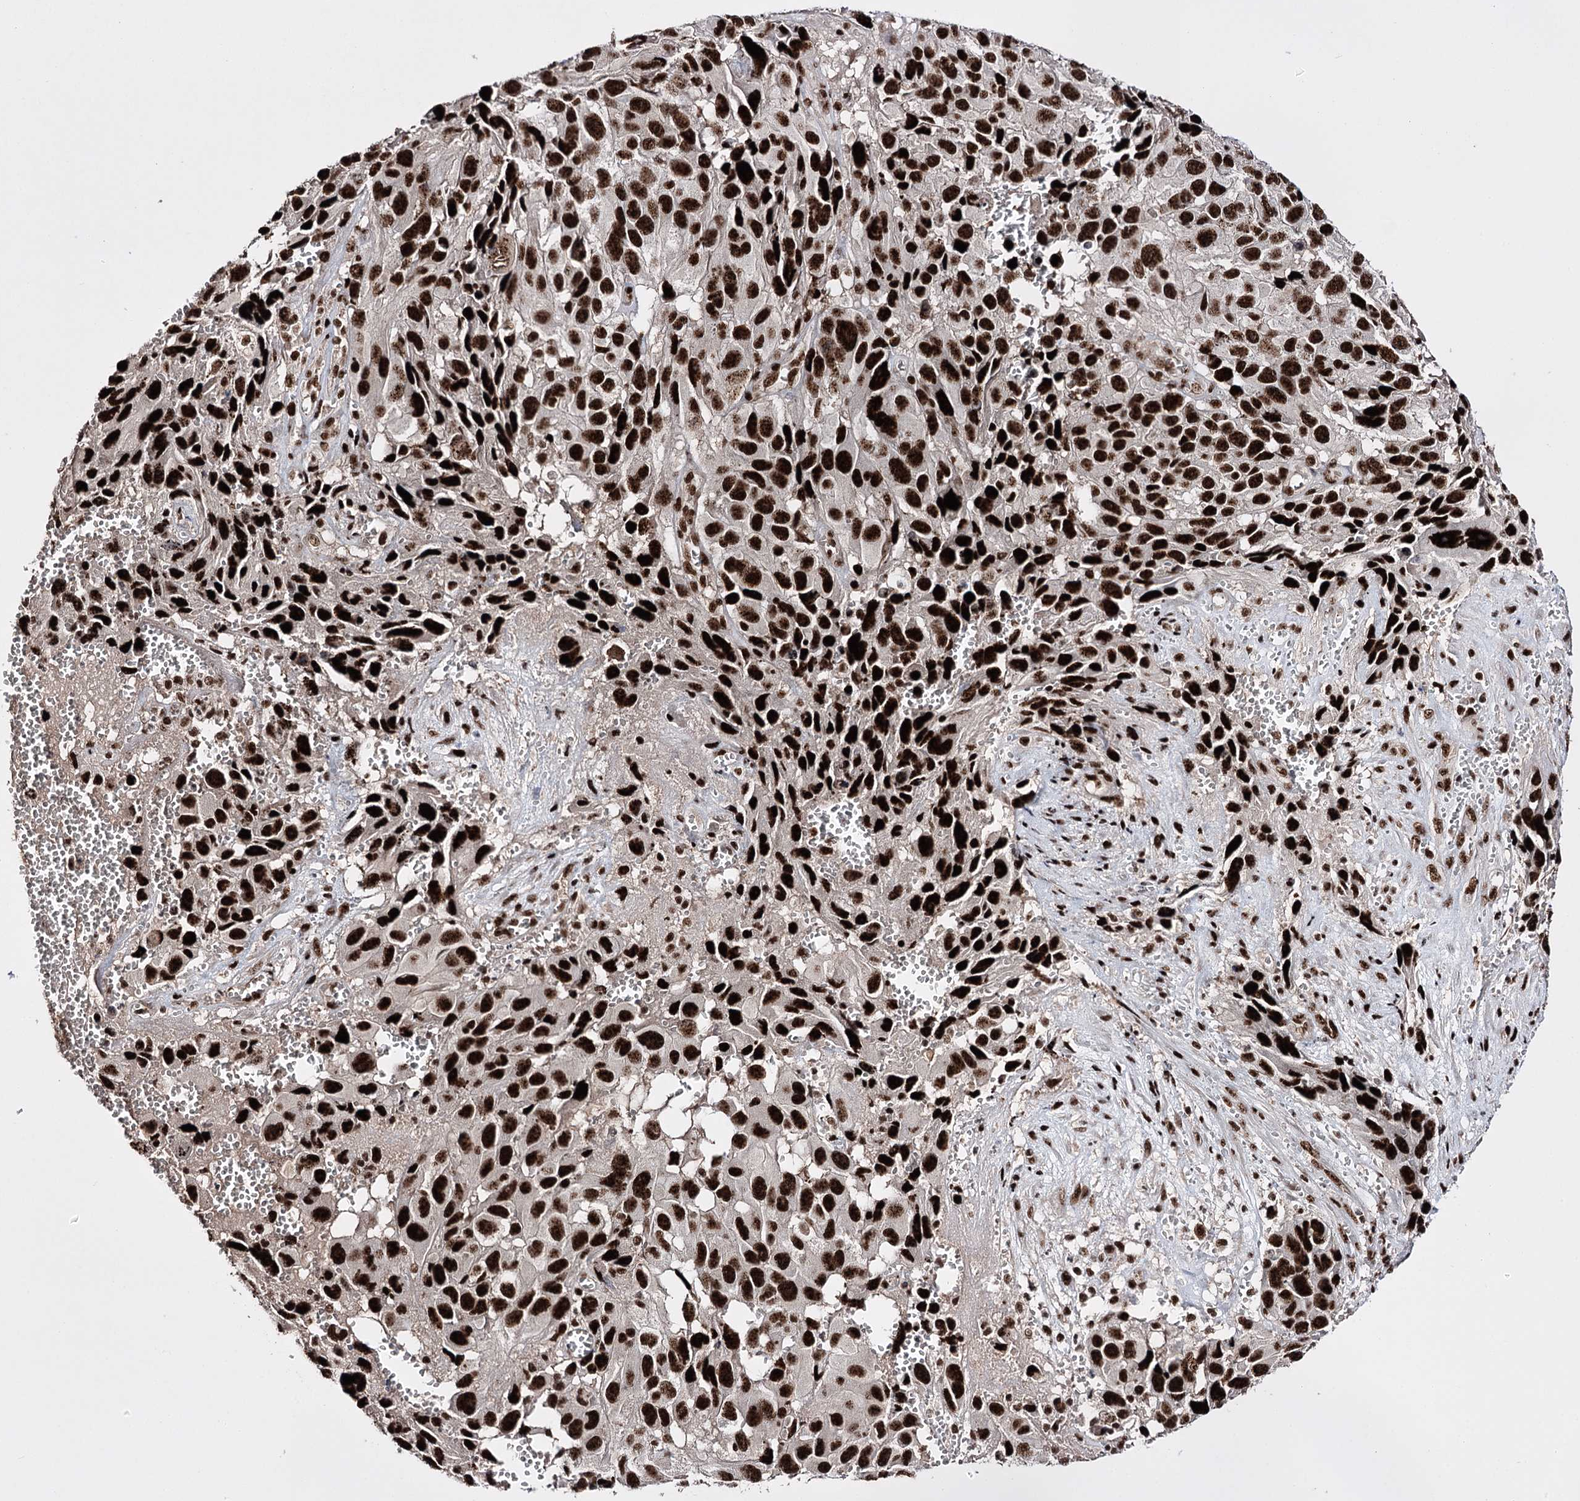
{"staining": {"intensity": "strong", "quantity": ">75%", "location": "nuclear"}, "tissue": "melanoma", "cell_type": "Tumor cells", "image_type": "cancer", "snomed": [{"axis": "morphology", "description": "Malignant melanoma, NOS"}, {"axis": "topography", "description": "Skin"}], "caption": "Strong nuclear protein staining is seen in about >75% of tumor cells in melanoma. Immunohistochemistry stains the protein of interest in brown and the nuclei are stained blue.", "gene": "PRPF40A", "patient": {"sex": "male", "age": 84}}